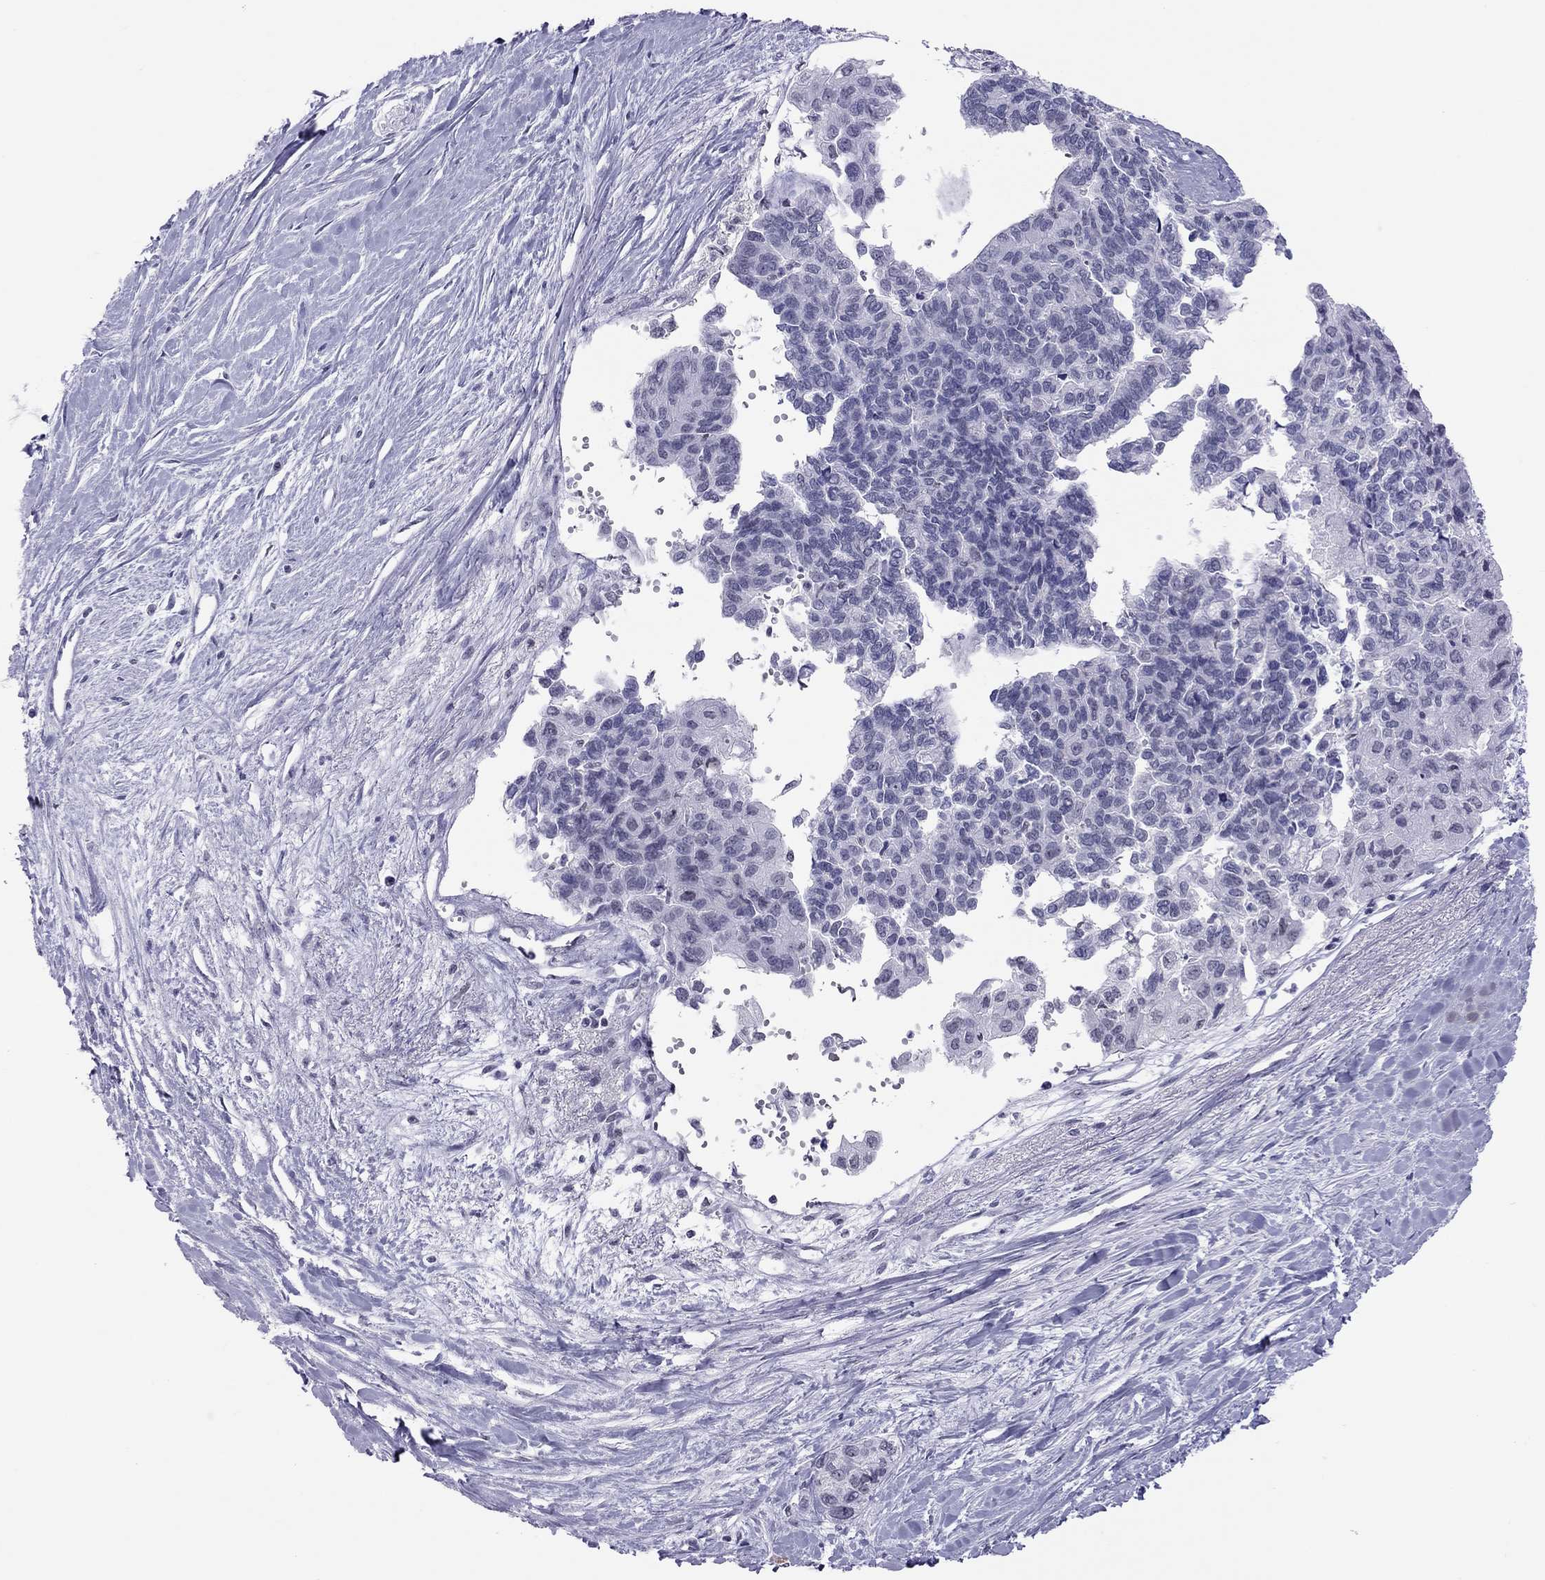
{"staining": {"intensity": "negative", "quantity": "none", "location": "none"}, "tissue": "pancreatic cancer", "cell_type": "Tumor cells", "image_type": "cancer", "snomed": [{"axis": "morphology", "description": "Adenocarcinoma, NOS"}, {"axis": "topography", "description": "Pancreas"}], "caption": "Adenocarcinoma (pancreatic) was stained to show a protein in brown. There is no significant staining in tumor cells. Nuclei are stained in blue.", "gene": "JHY", "patient": {"sex": "female", "age": 50}}